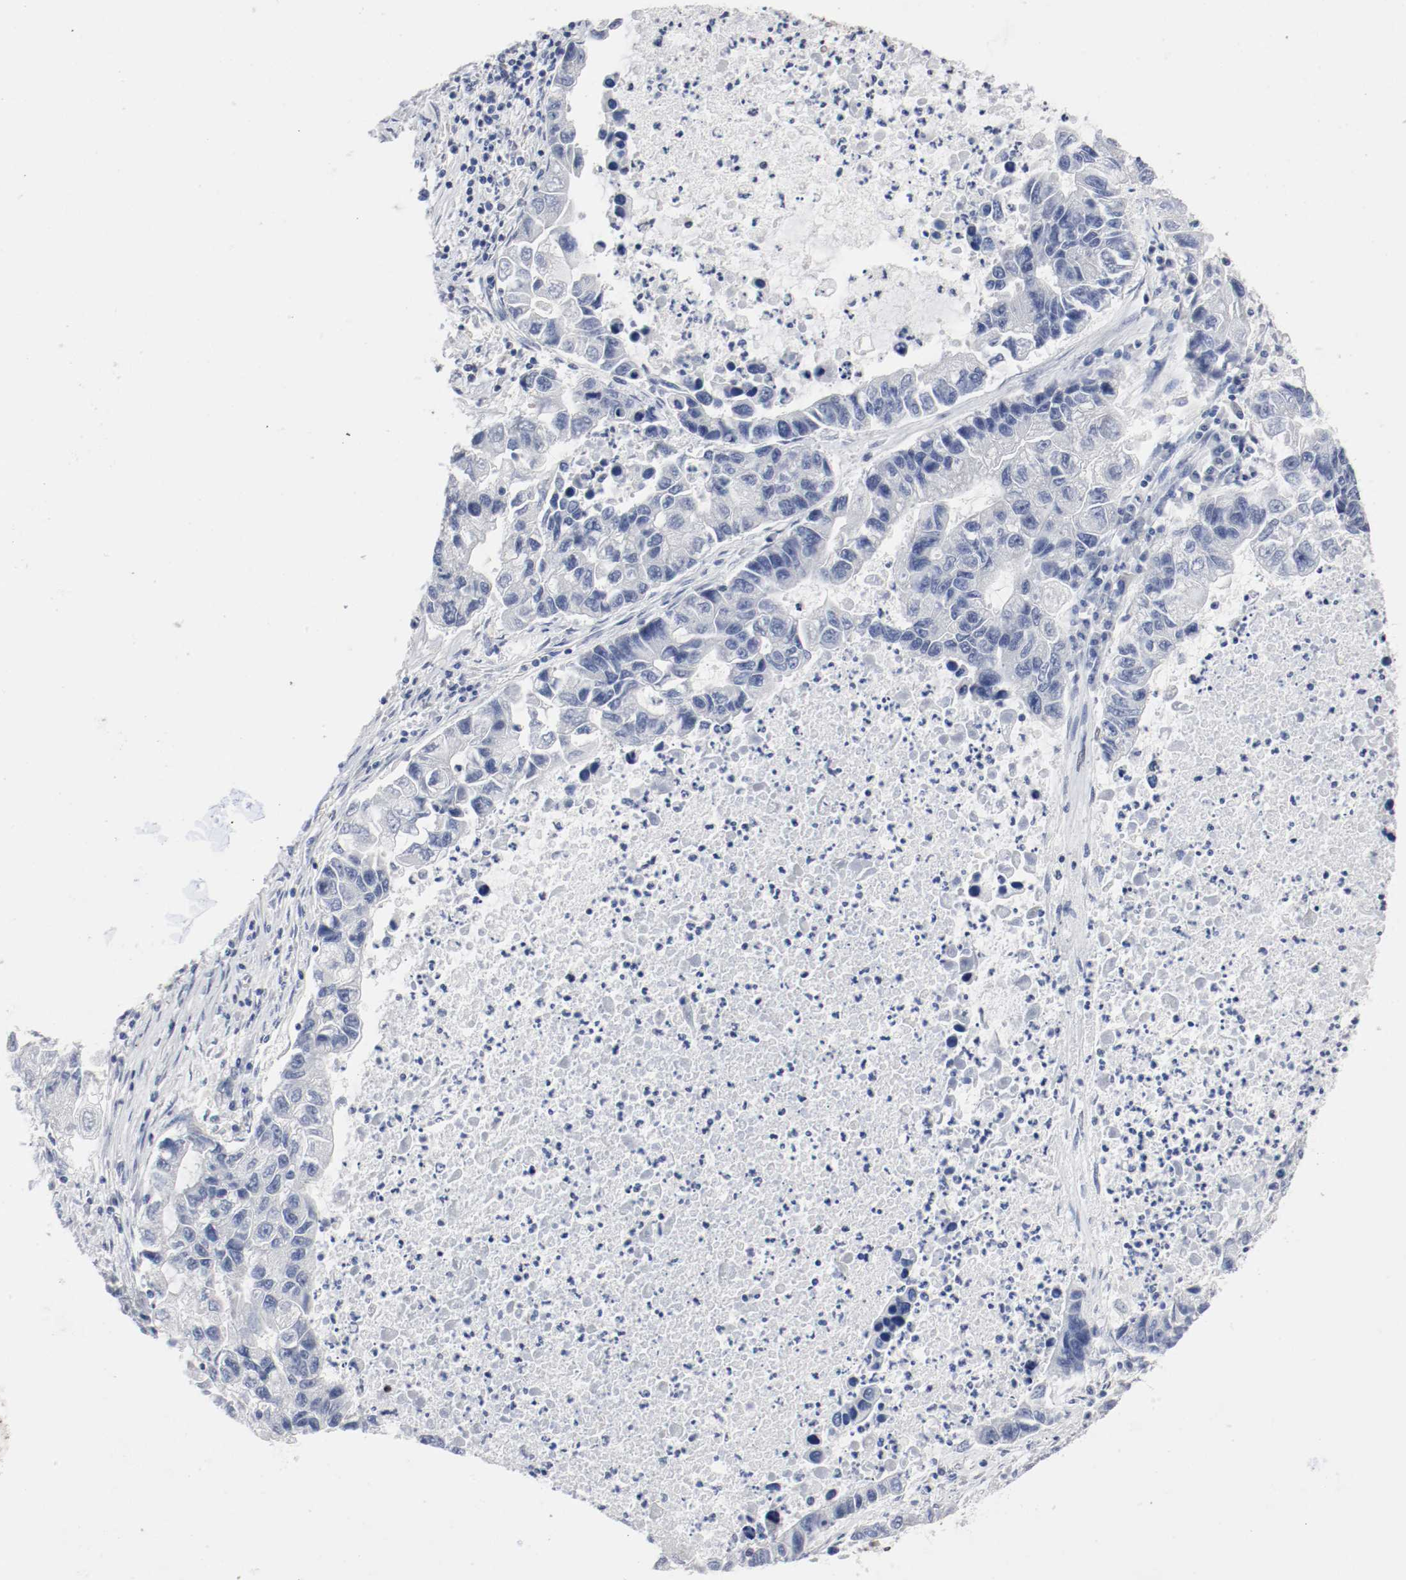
{"staining": {"intensity": "negative", "quantity": "none", "location": "none"}, "tissue": "lung cancer", "cell_type": "Tumor cells", "image_type": "cancer", "snomed": [{"axis": "morphology", "description": "Adenocarcinoma, NOS"}, {"axis": "topography", "description": "Lung"}], "caption": "Immunohistochemistry (IHC) of human lung cancer (adenocarcinoma) exhibits no positivity in tumor cells.", "gene": "FOSL2", "patient": {"sex": "female", "age": 51}}